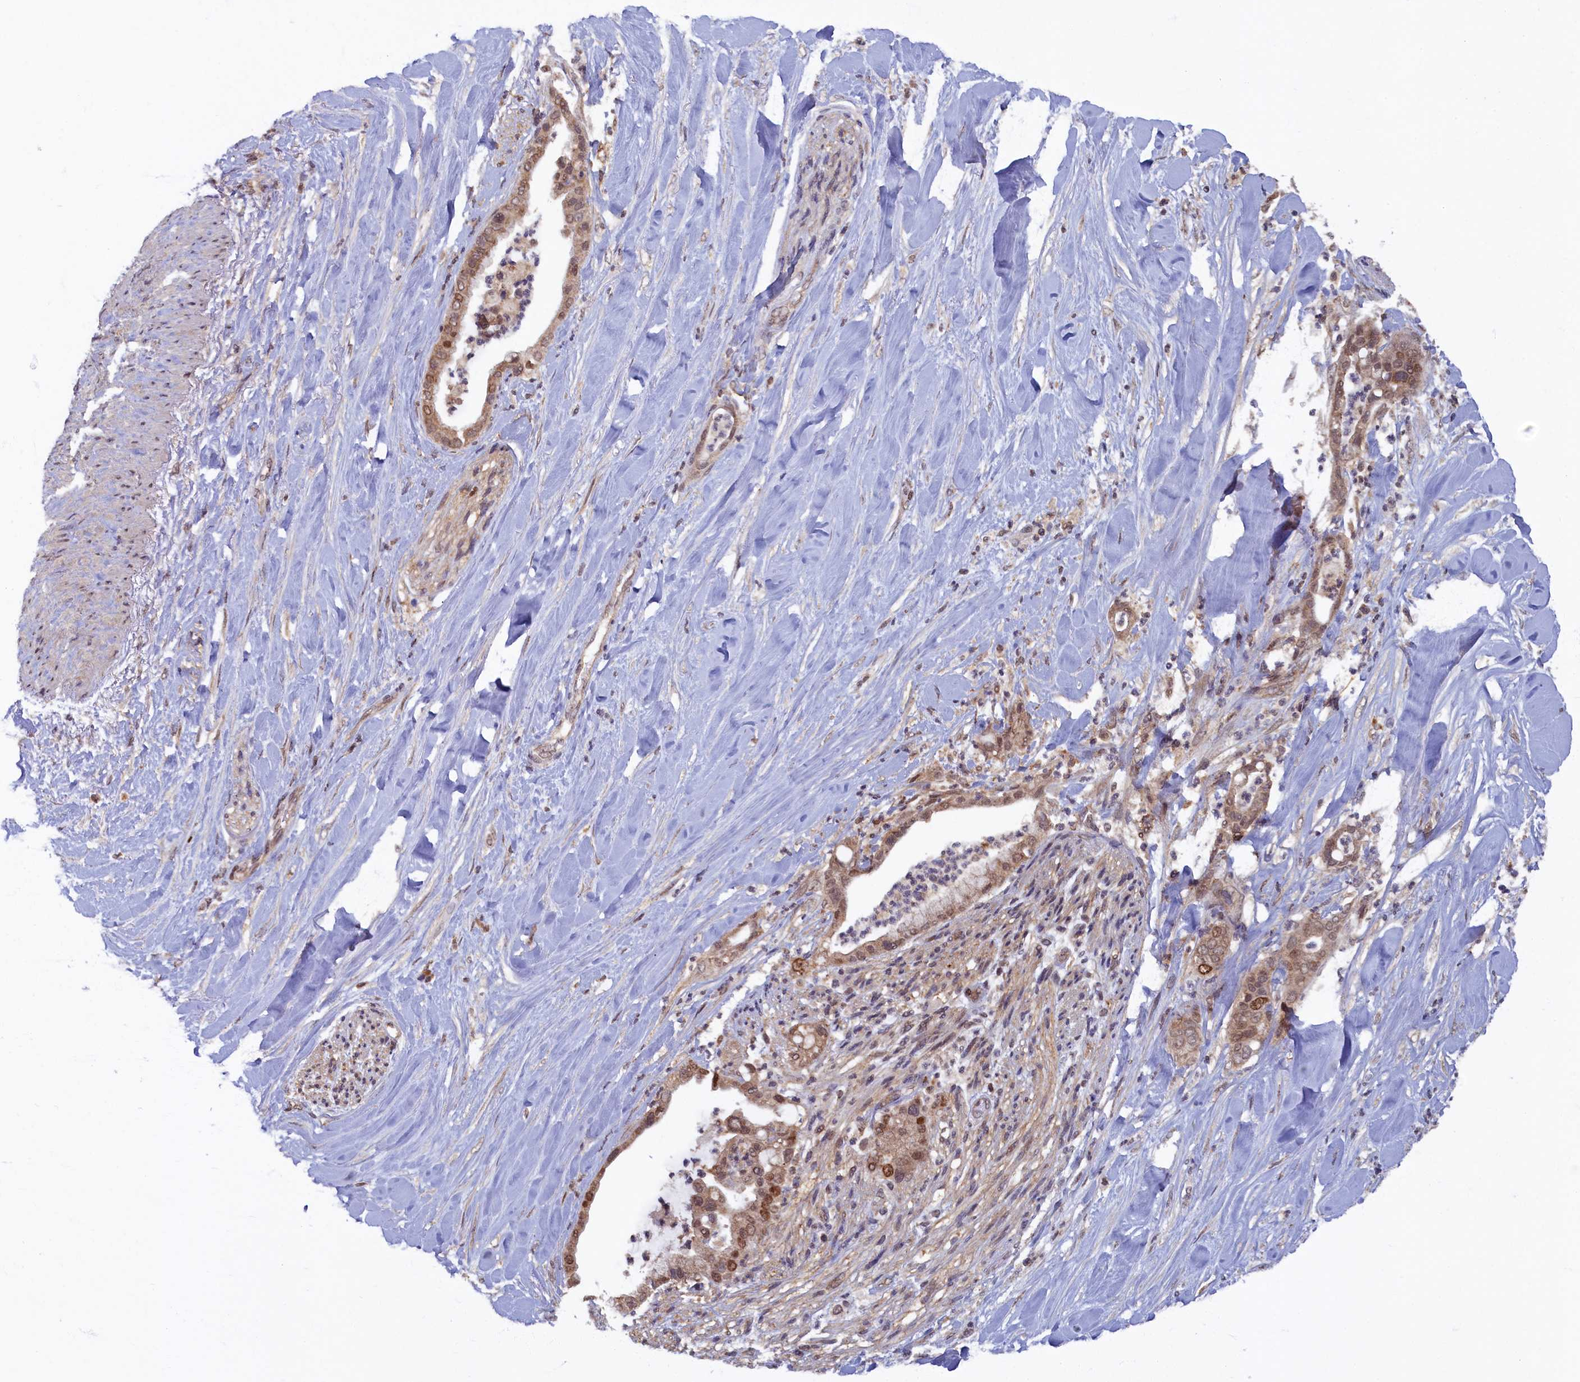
{"staining": {"intensity": "moderate", "quantity": ">75%", "location": "cytoplasmic/membranous,nuclear"}, "tissue": "liver cancer", "cell_type": "Tumor cells", "image_type": "cancer", "snomed": [{"axis": "morphology", "description": "Cholangiocarcinoma"}, {"axis": "topography", "description": "Liver"}], "caption": "The image demonstrates immunohistochemical staining of cholangiocarcinoma (liver). There is moderate cytoplasmic/membranous and nuclear positivity is identified in approximately >75% of tumor cells. (DAB (3,3'-diaminobenzidine) = brown stain, brightfield microscopy at high magnification).", "gene": "BRCA1", "patient": {"sex": "female", "age": 54}}